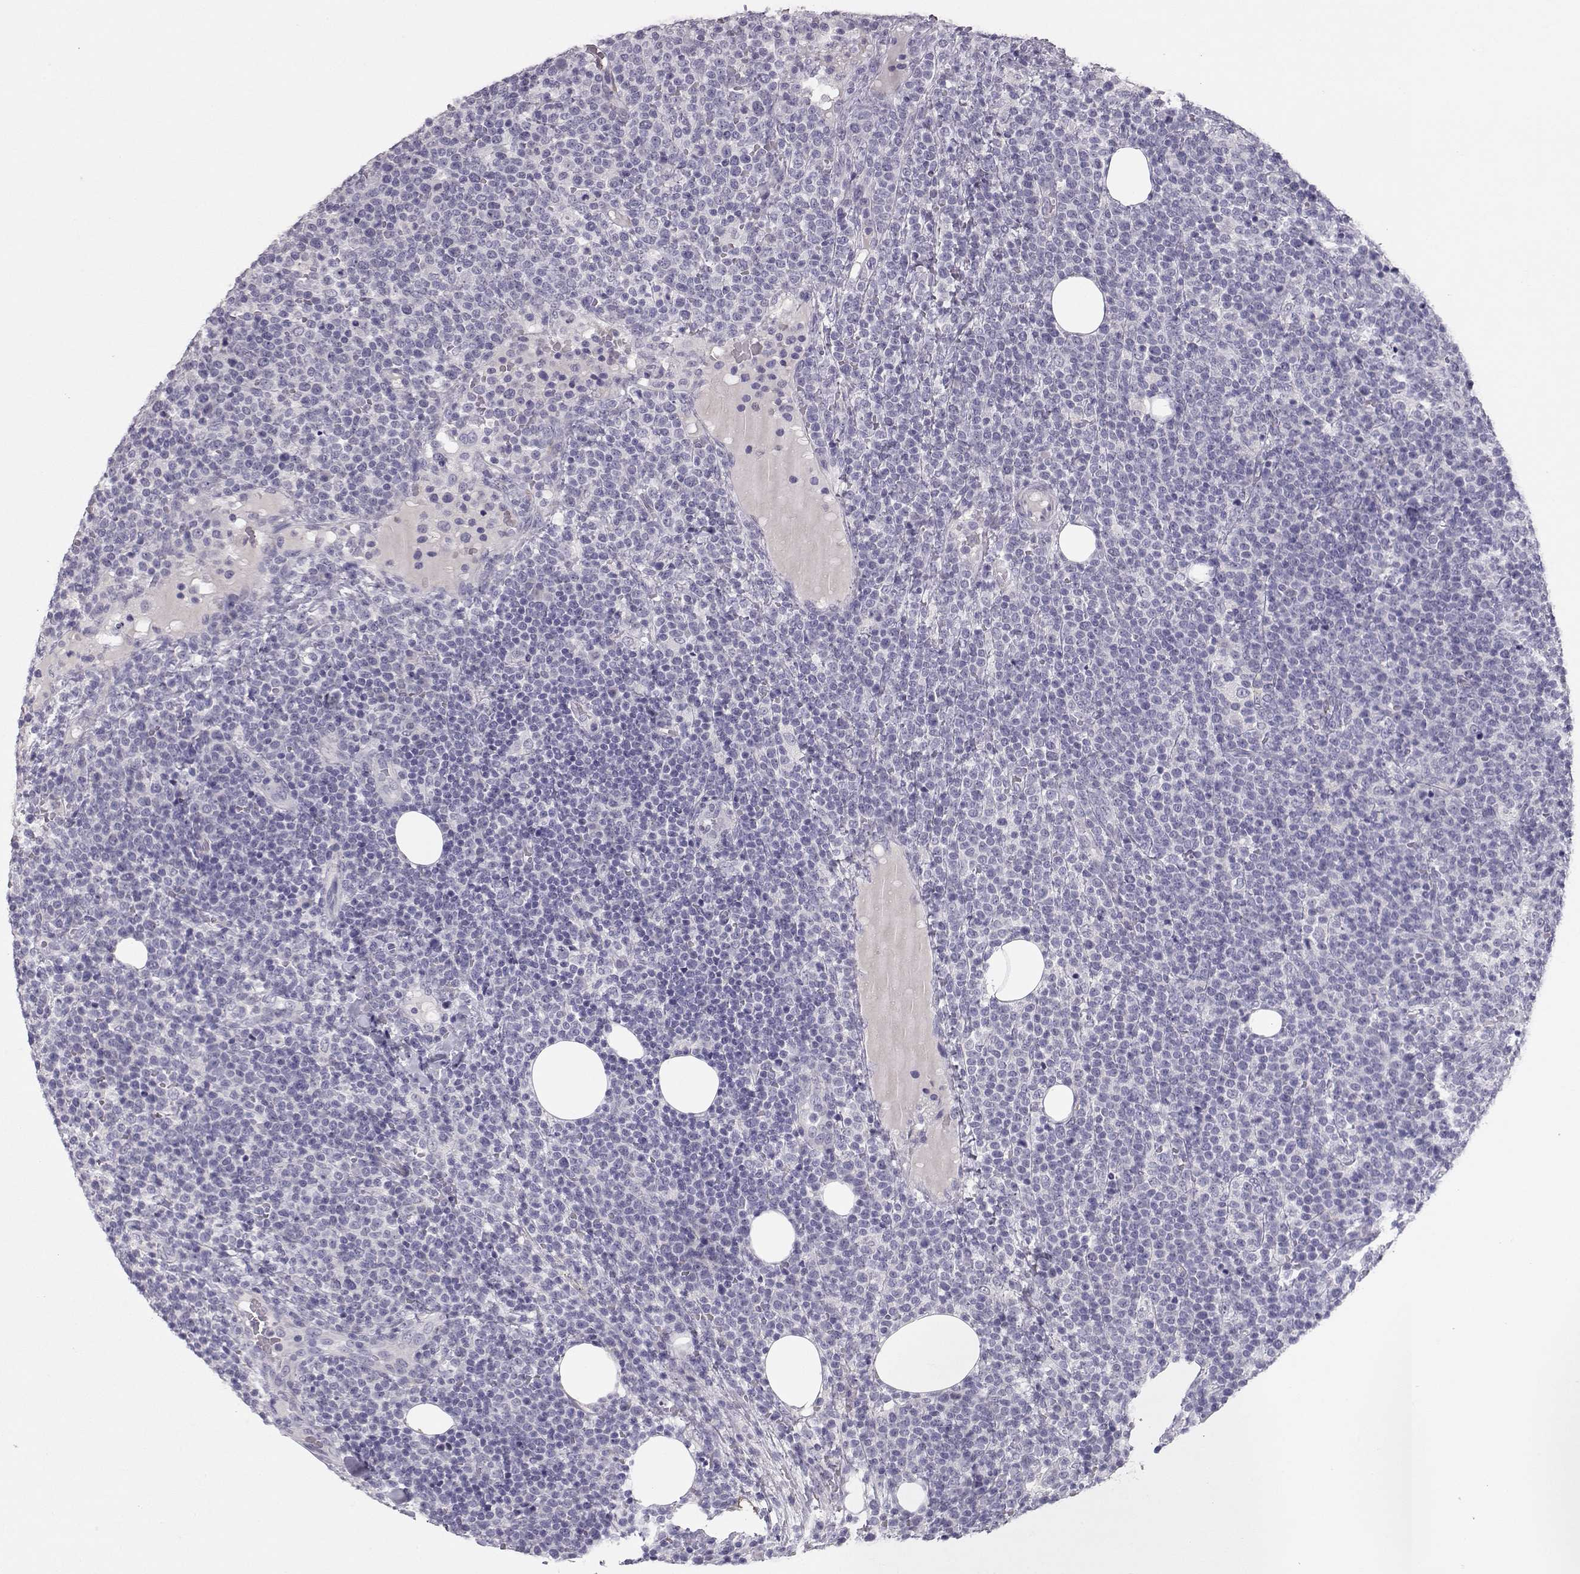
{"staining": {"intensity": "negative", "quantity": "none", "location": "none"}, "tissue": "lymphoma", "cell_type": "Tumor cells", "image_type": "cancer", "snomed": [{"axis": "morphology", "description": "Malignant lymphoma, non-Hodgkin's type, High grade"}, {"axis": "topography", "description": "Lymph node"}], "caption": "High magnification brightfield microscopy of lymphoma stained with DAB (brown) and counterstained with hematoxylin (blue): tumor cells show no significant positivity. (DAB (3,3'-diaminobenzidine) IHC, high magnification).", "gene": "LAMB3", "patient": {"sex": "male", "age": 61}}